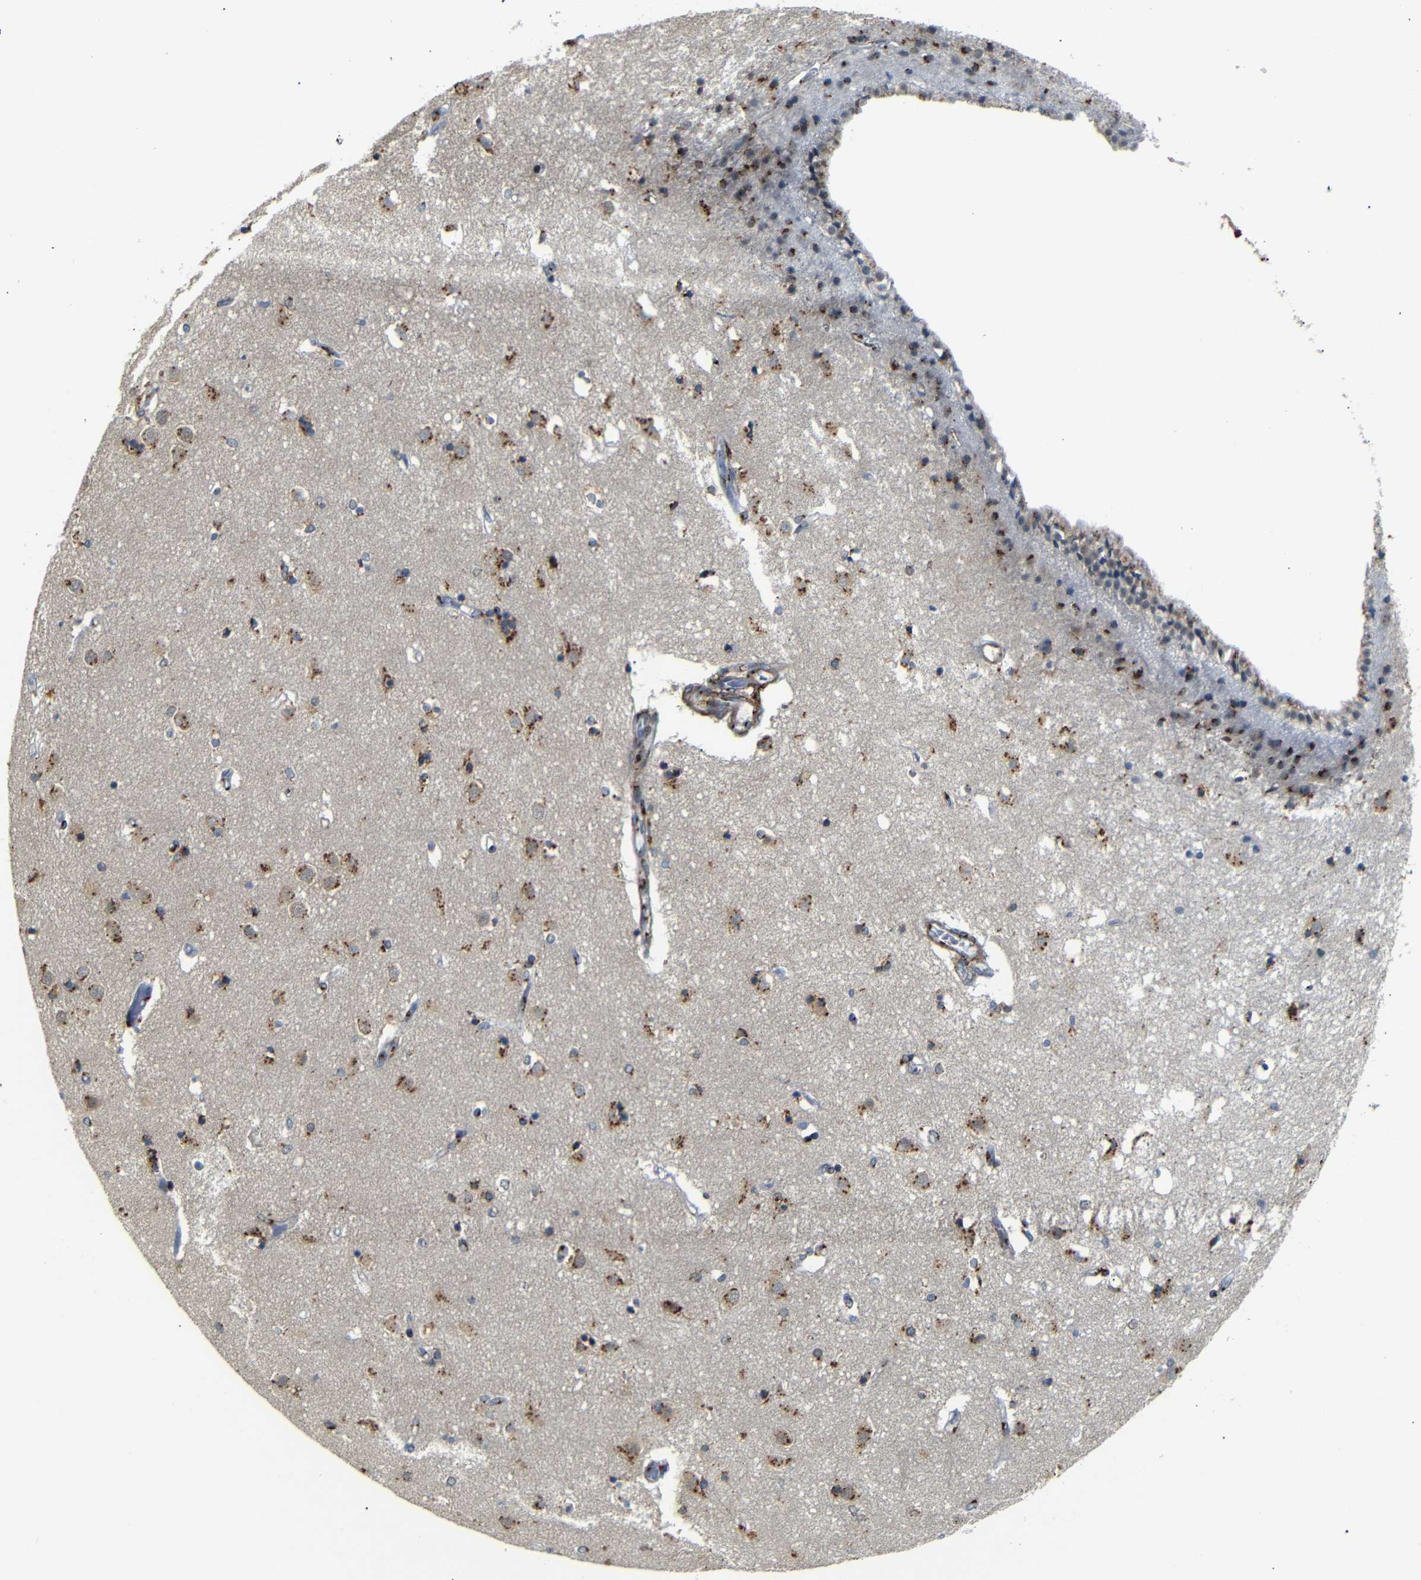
{"staining": {"intensity": "moderate", "quantity": ">75%", "location": "cytoplasmic/membranous"}, "tissue": "caudate", "cell_type": "Glial cells", "image_type": "normal", "snomed": [{"axis": "morphology", "description": "Normal tissue, NOS"}, {"axis": "topography", "description": "Lateral ventricle wall"}], "caption": "An immunohistochemistry photomicrograph of benign tissue is shown. Protein staining in brown shows moderate cytoplasmic/membranous positivity in caudate within glial cells.", "gene": "TGOLN2", "patient": {"sex": "female", "age": 54}}